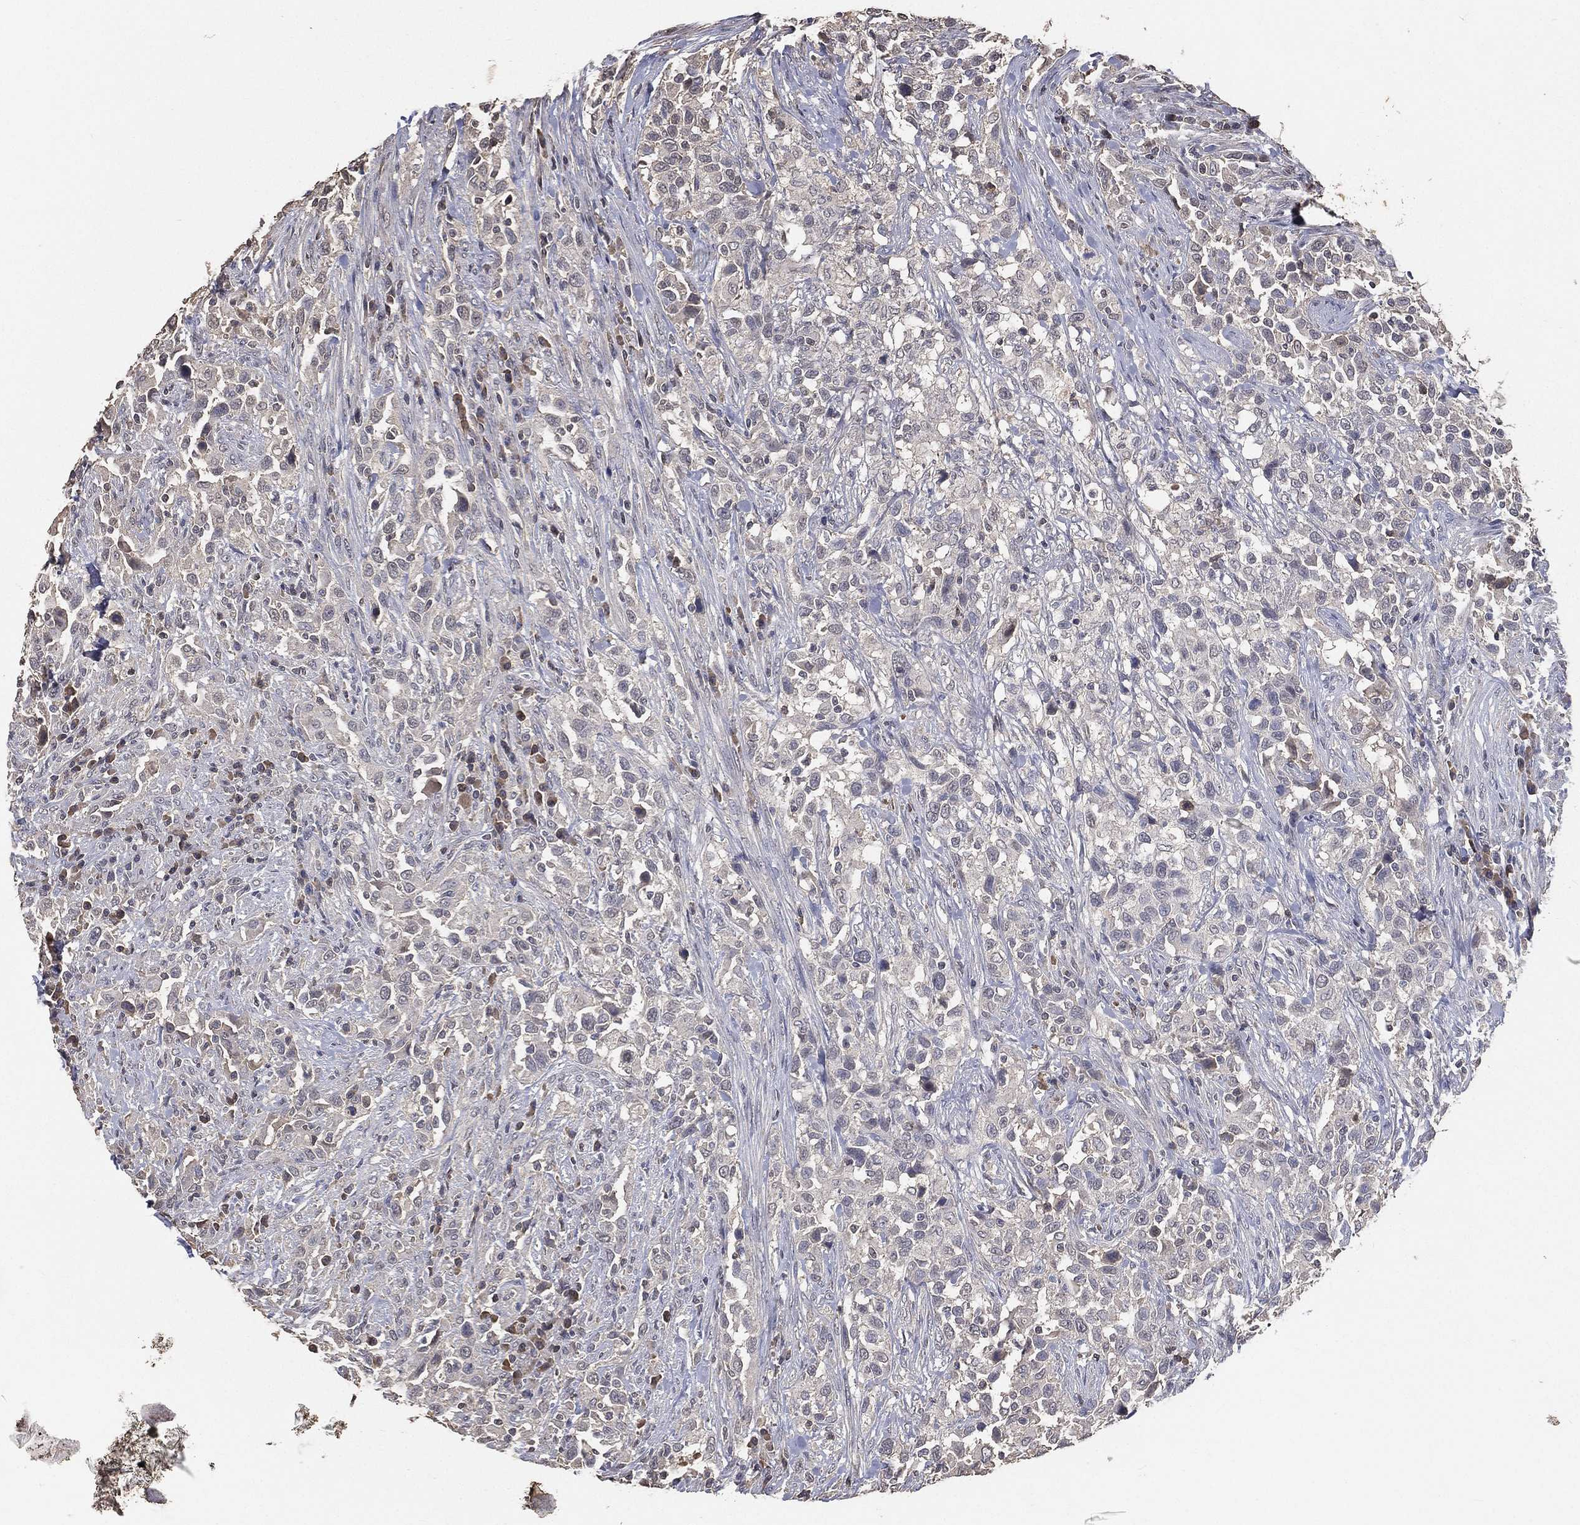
{"staining": {"intensity": "negative", "quantity": "none", "location": "none"}, "tissue": "urothelial cancer", "cell_type": "Tumor cells", "image_type": "cancer", "snomed": [{"axis": "morphology", "description": "Urothelial carcinoma, NOS"}, {"axis": "morphology", "description": "Urothelial carcinoma, High grade"}, {"axis": "topography", "description": "Urinary bladder"}], "caption": "Immunohistochemistry (IHC) of urothelial carcinoma (high-grade) exhibits no staining in tumor cells.", "gene": "SNAP25", "patient": {"sex": "female", "age": 64}}